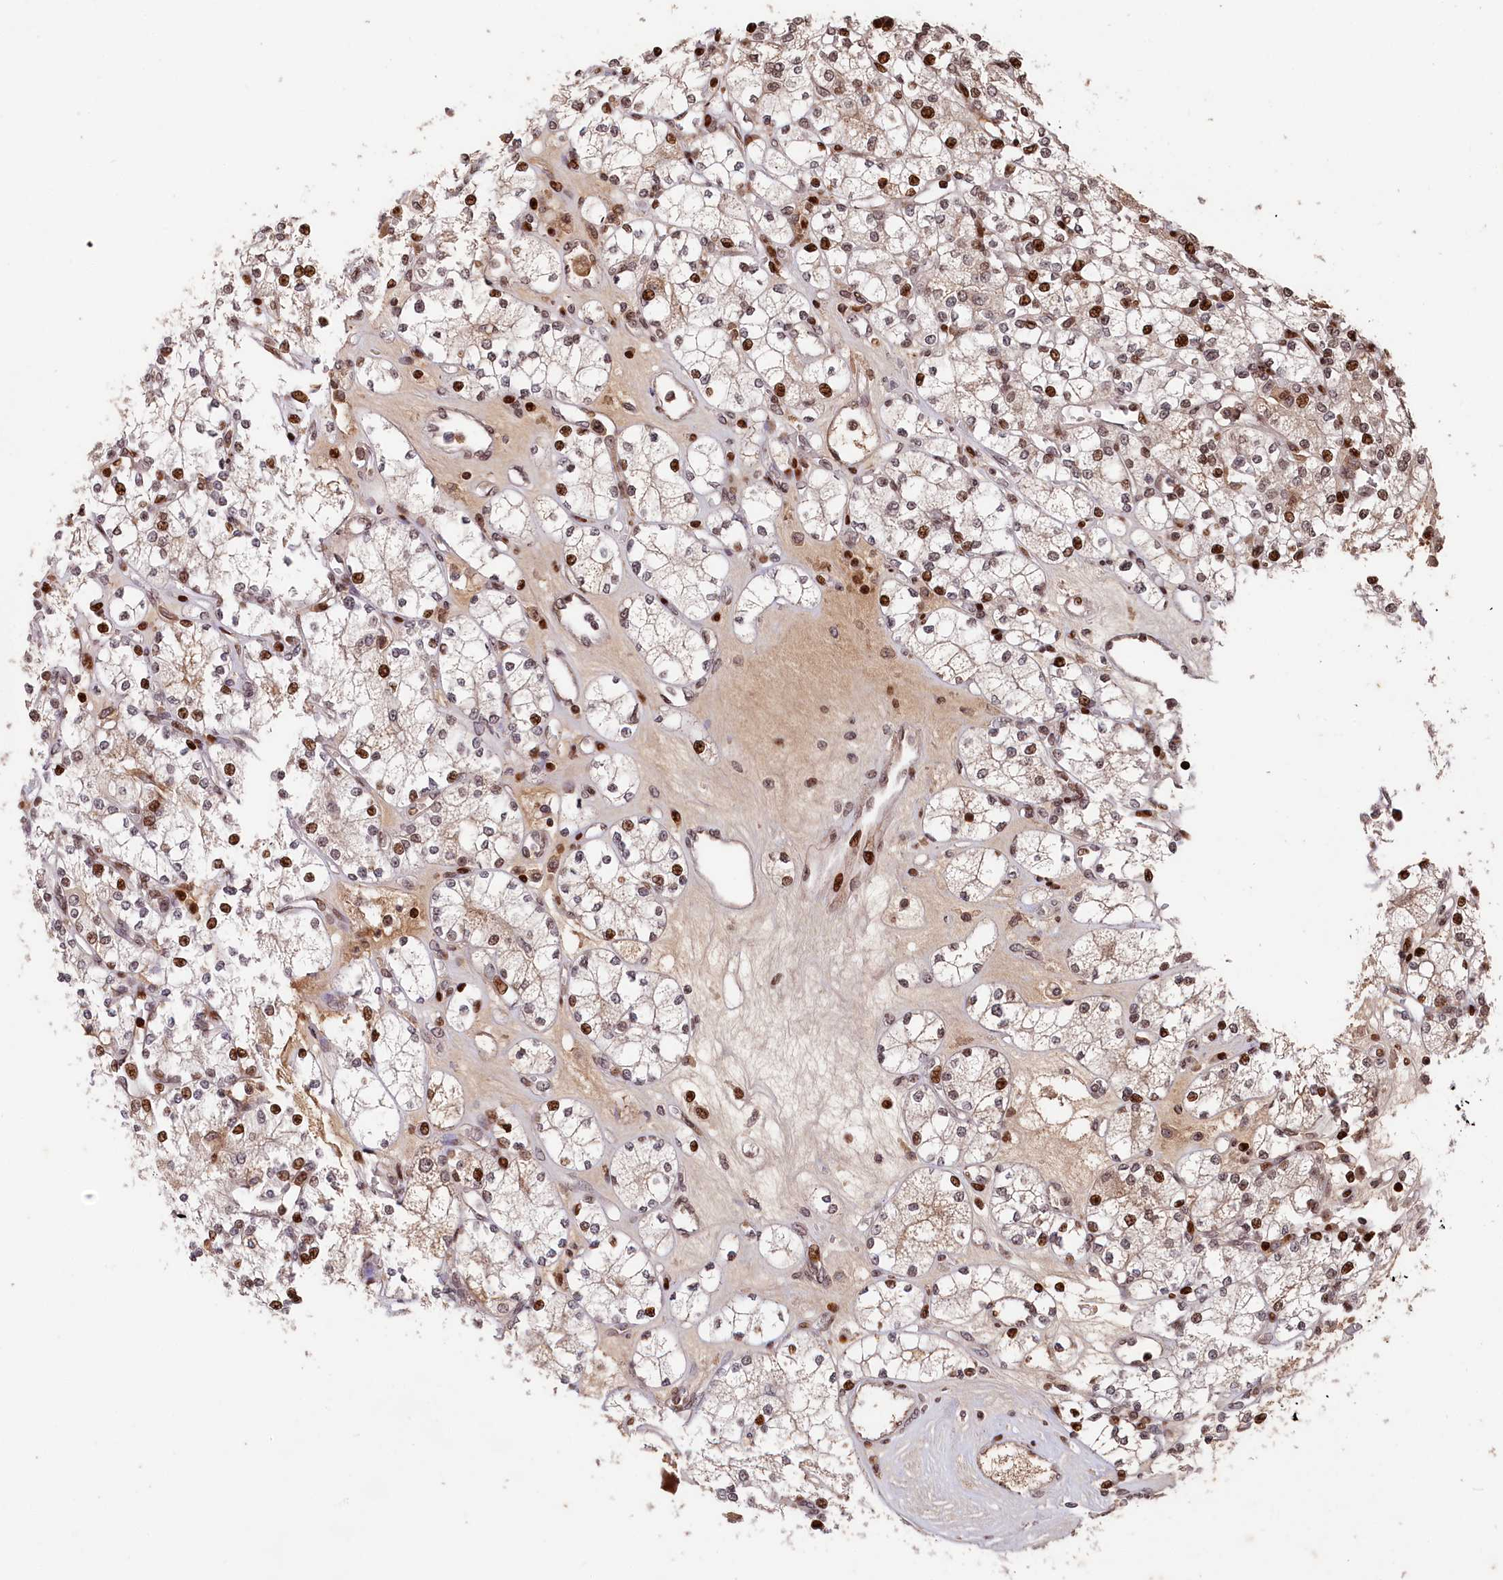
{"staining": {"intensity": "strong", "quantity": "25%-75%", "location": "nuclear"}, "tissue": "renal cancer", "cell_type": "Tumor cells", "image_type": "cancer", "snomed": [{"axis": "morphology", "description": "Adenocarcinoma, NOS"}, {"axis": "topography", "description": "Kidney"}], "caption": "This image demonstrates immunohistochemistry (IHC) staining of adenocarcinoma (renal), with high strong nuclear positivity in about 25%-75% of tumor cells.", "gene": "MCF2L2", "patient": {"sex": "male", "age": 77}}